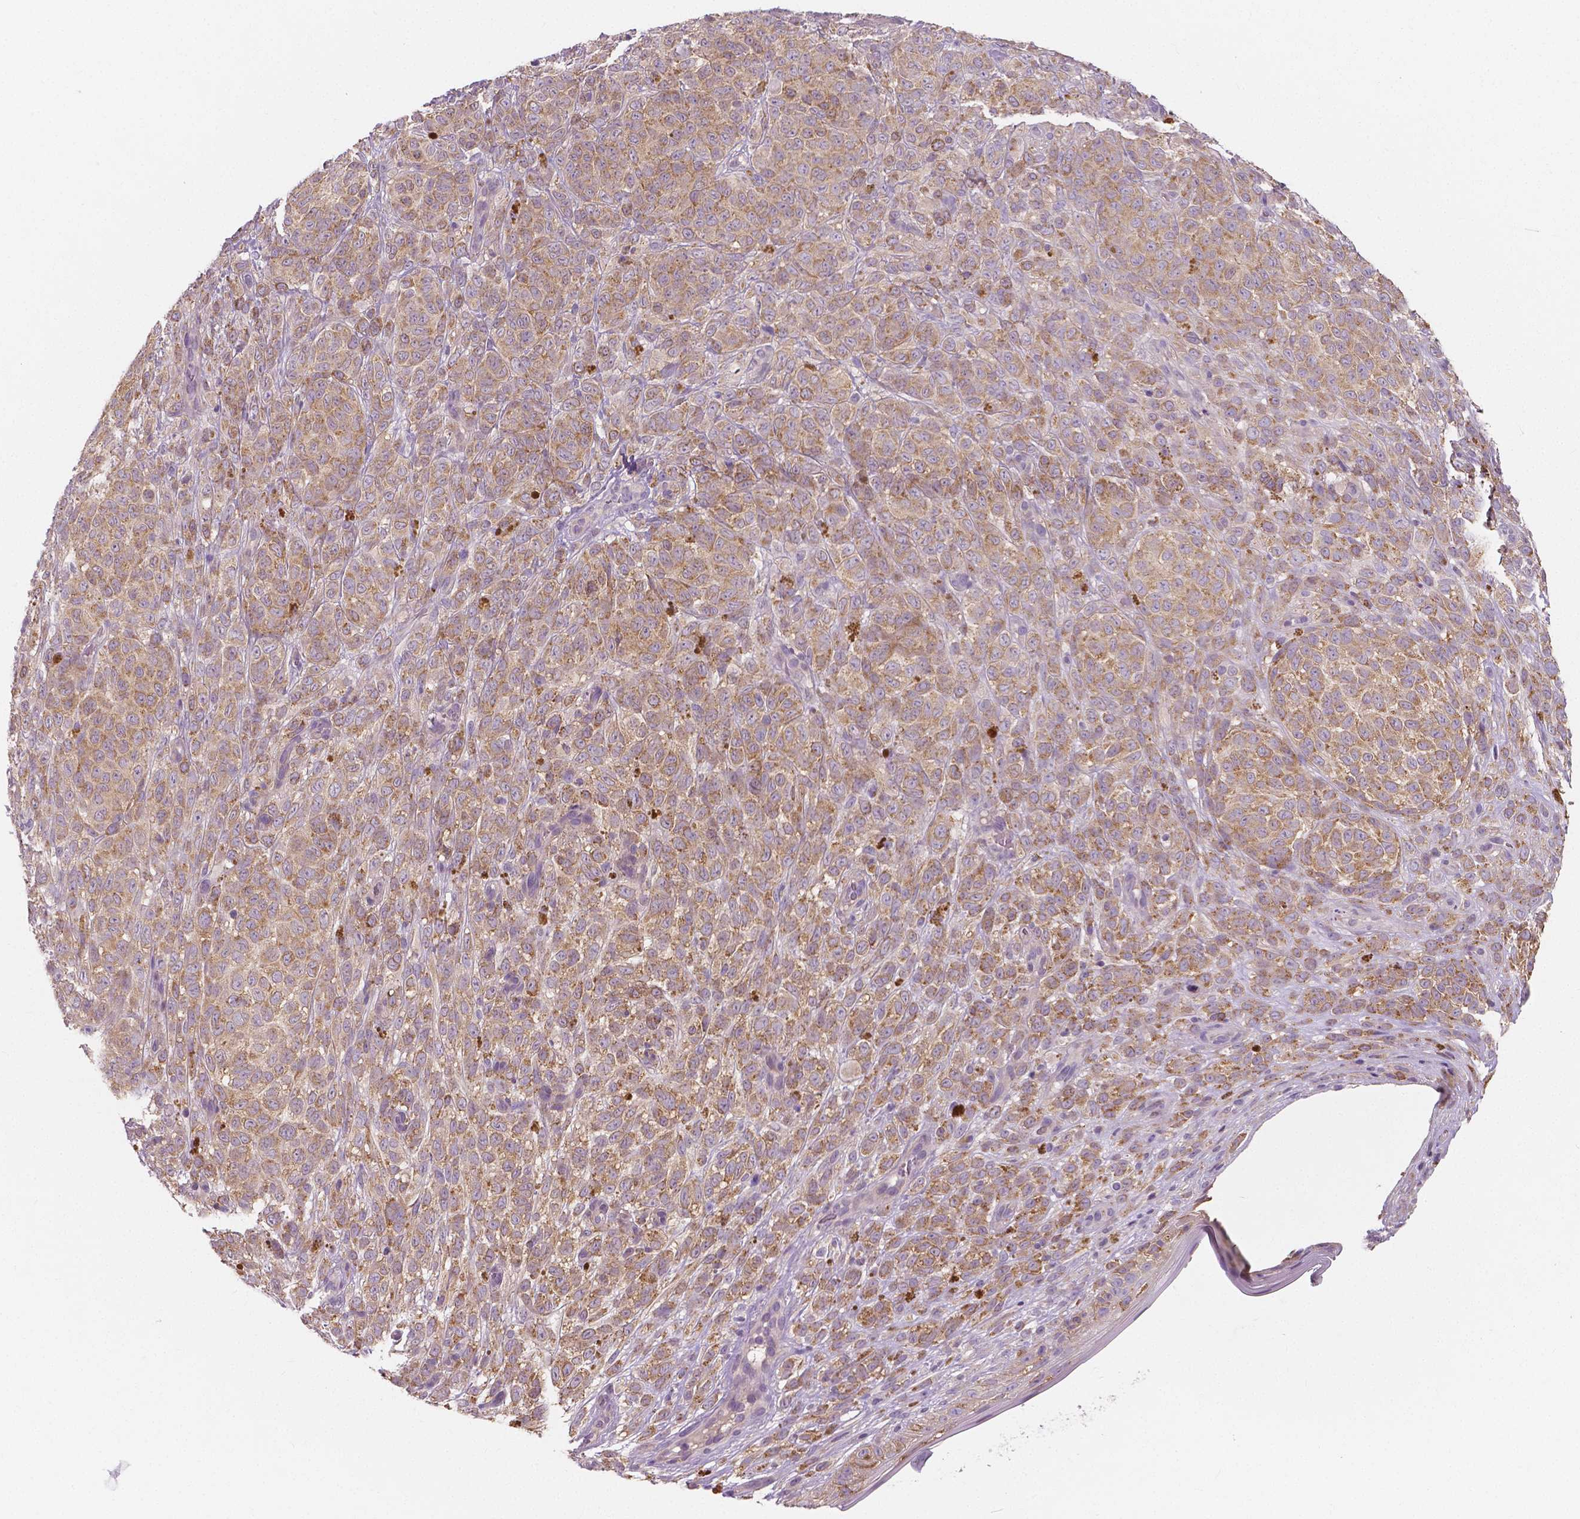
{"staining": {"intensity": "weak", "quantity": ">75%", "location": "cytoplasmic/membranous"}, "tissue": "melanoma", "cell_type": "Tumor cells", "image_type": "cancer", "snomed": [{"axis": "morphology", "description": "Malignant melanoma, NOS"}, {"axis": "topography", "description": "Skin"}], "caption": "Weak cytoplasmic/membranous staining is appreciated in about >75% of tumor cells in melanoma. (IHC, brightfield microscopy, high magnification).", "gene": "LSM14B", "patient": {"sex": "female", "age": 86}}